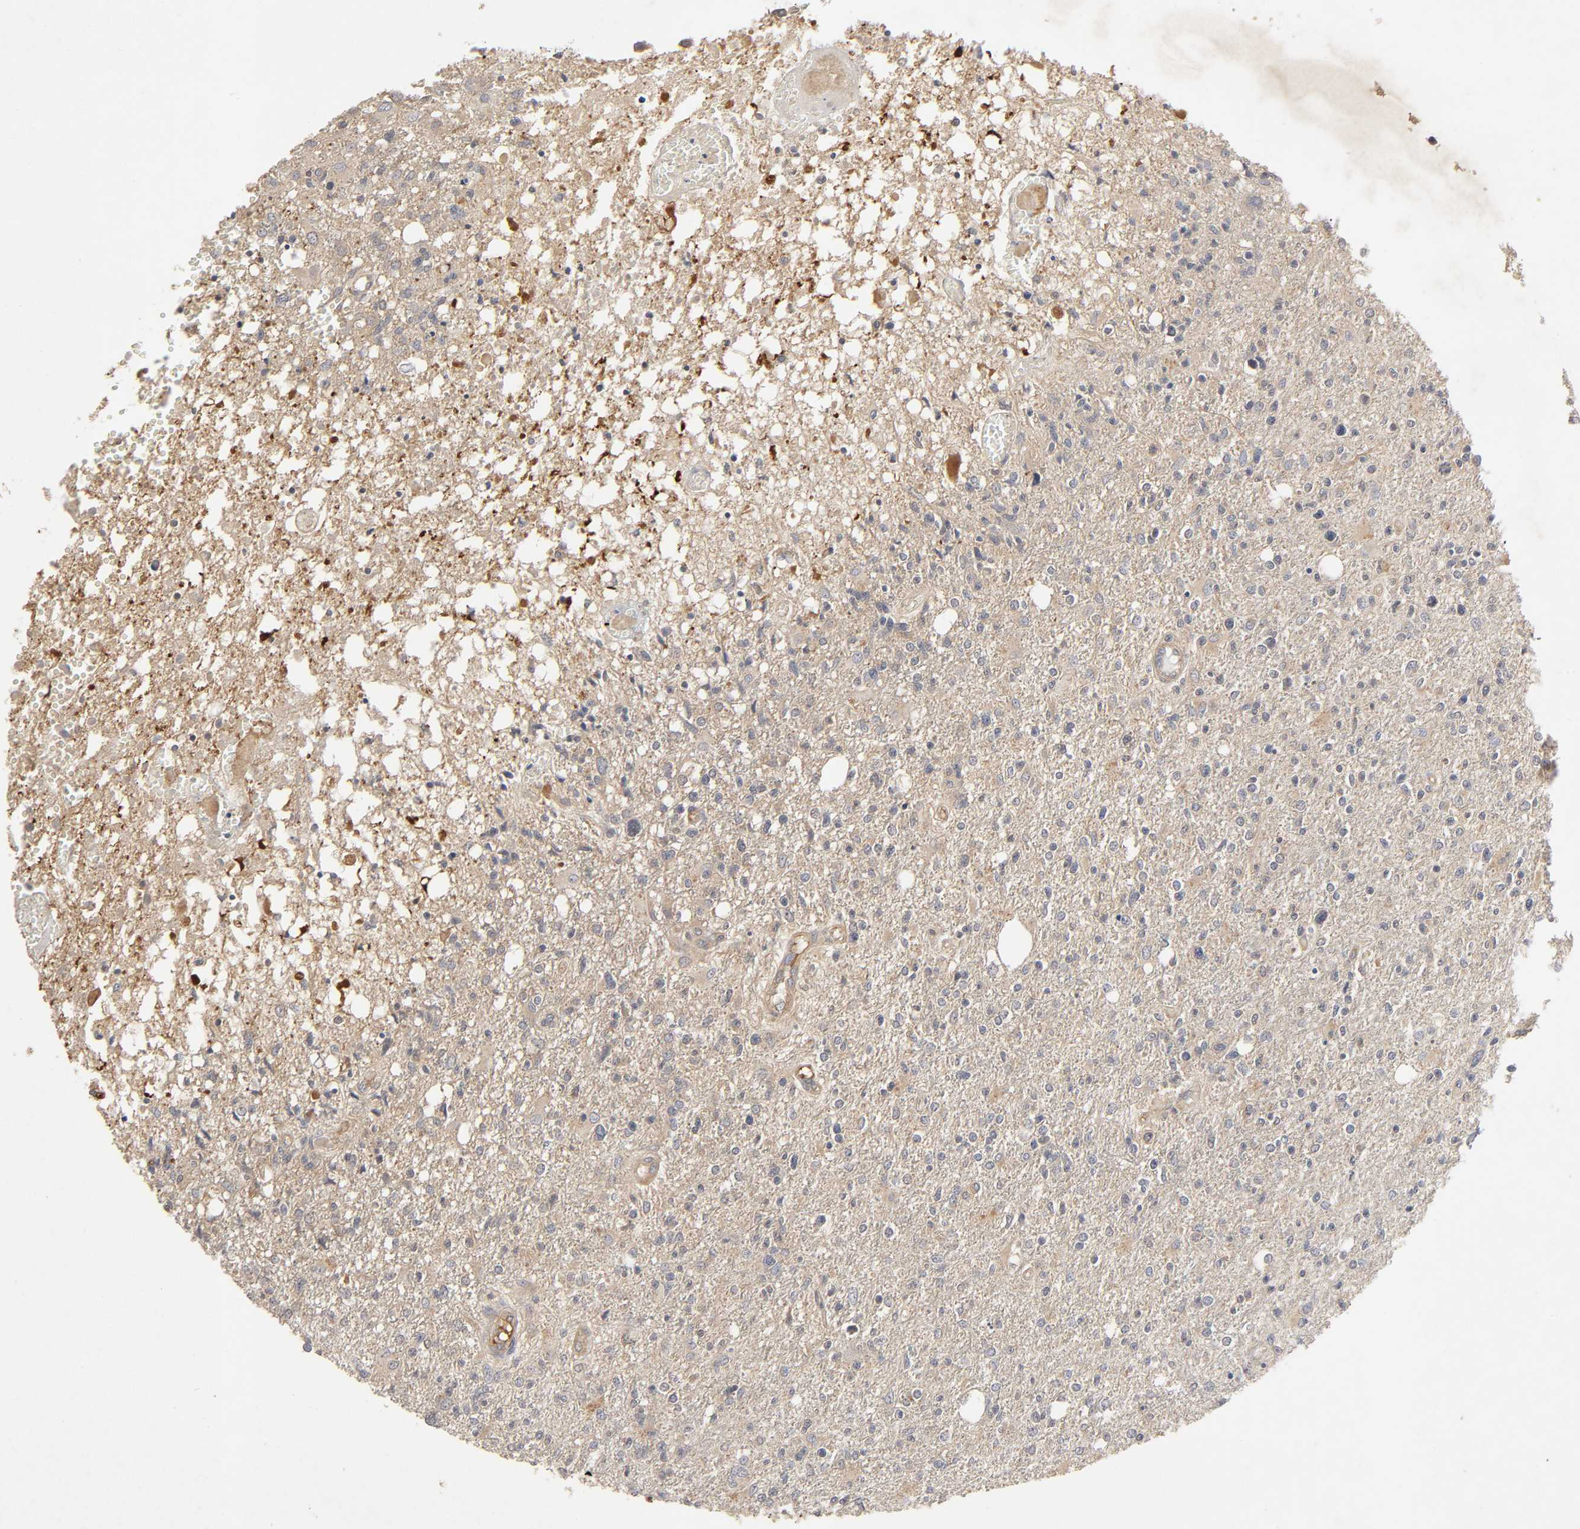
{"staining": {"intensity": "moderate", "quantity": ">75%", "location": "cytoplasmic/membranous"}, "tissue": "glioma", "cell_type": "Tumor cells", "image_type": "cancer", "snomed": [{"axis": "morphology", "description": "Glioma, malignant, High grade"}, {"axis": "topography", "description": "Cerebral cortex"}], "caption": "Immunohistochemical staining of human glioma displays medium levels of moderate cytoplasmic/membranous protein staining in approximately >75% of tumor cells.", "gene": "CPB2", "patient": {"sex": "male", "age": 76}}